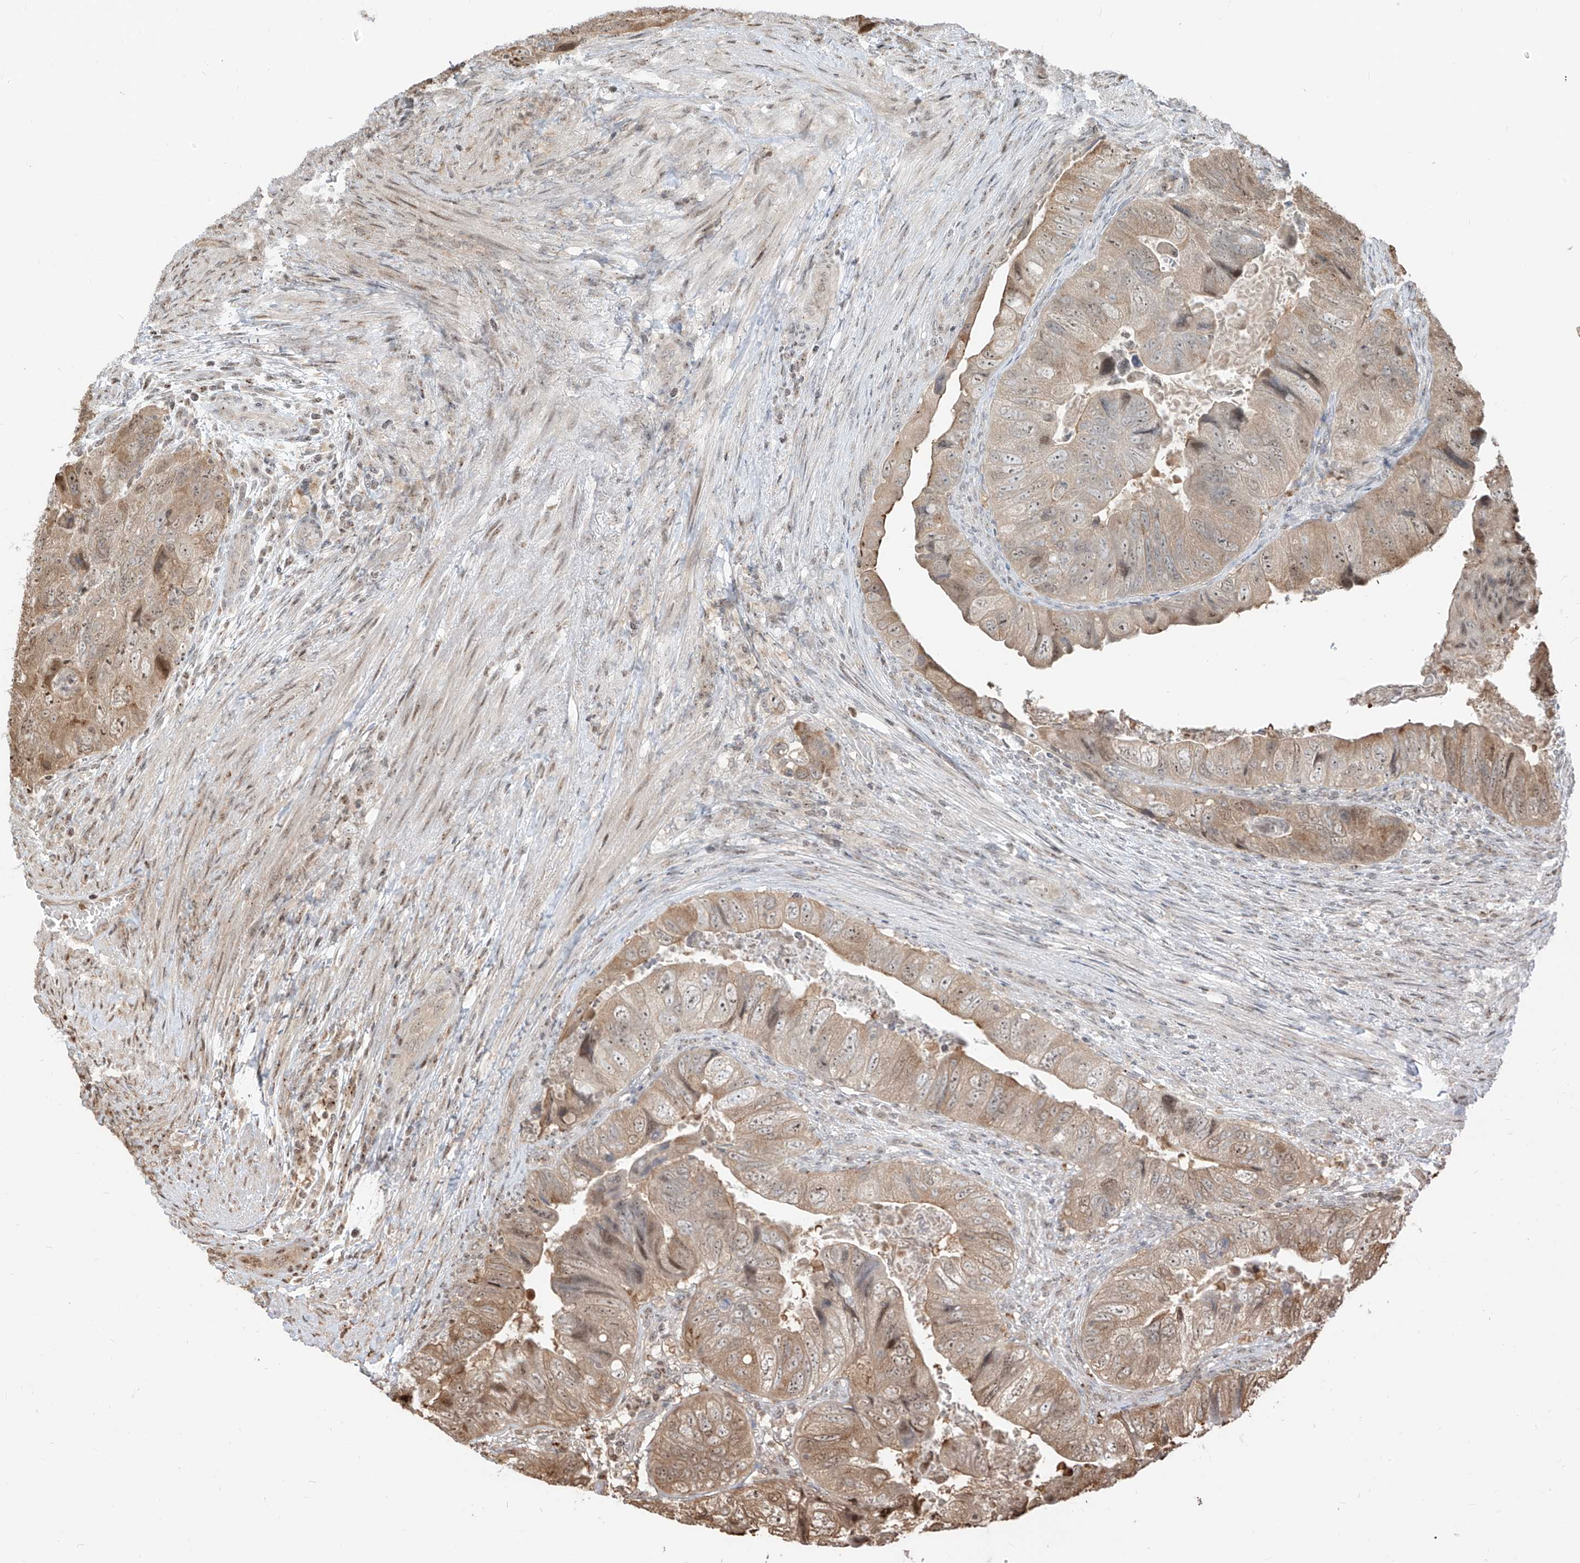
{"staining": {"intensity": "moderate", "quantity": "25%-75%", "location": "cytoplasmic/membranous"}, "tissue": "colorectal cancer", "cell_type": "Tumor cells", "image_type": "cancer", "snomed": [{"axis": "morphology", "description": "Adenocarcinoma, NOS"}, {"axis": "topography", "description": "Rectum"}], "caption": "Adenocarcinoma (colorectal) stained for a protein (brown) demonstrates moderate cytoplasmic/membranous positive staining in approximately 25%-75% of tumor cells.", "gene": "VMP1", "patient": {"sex": "male", "age": 63}}